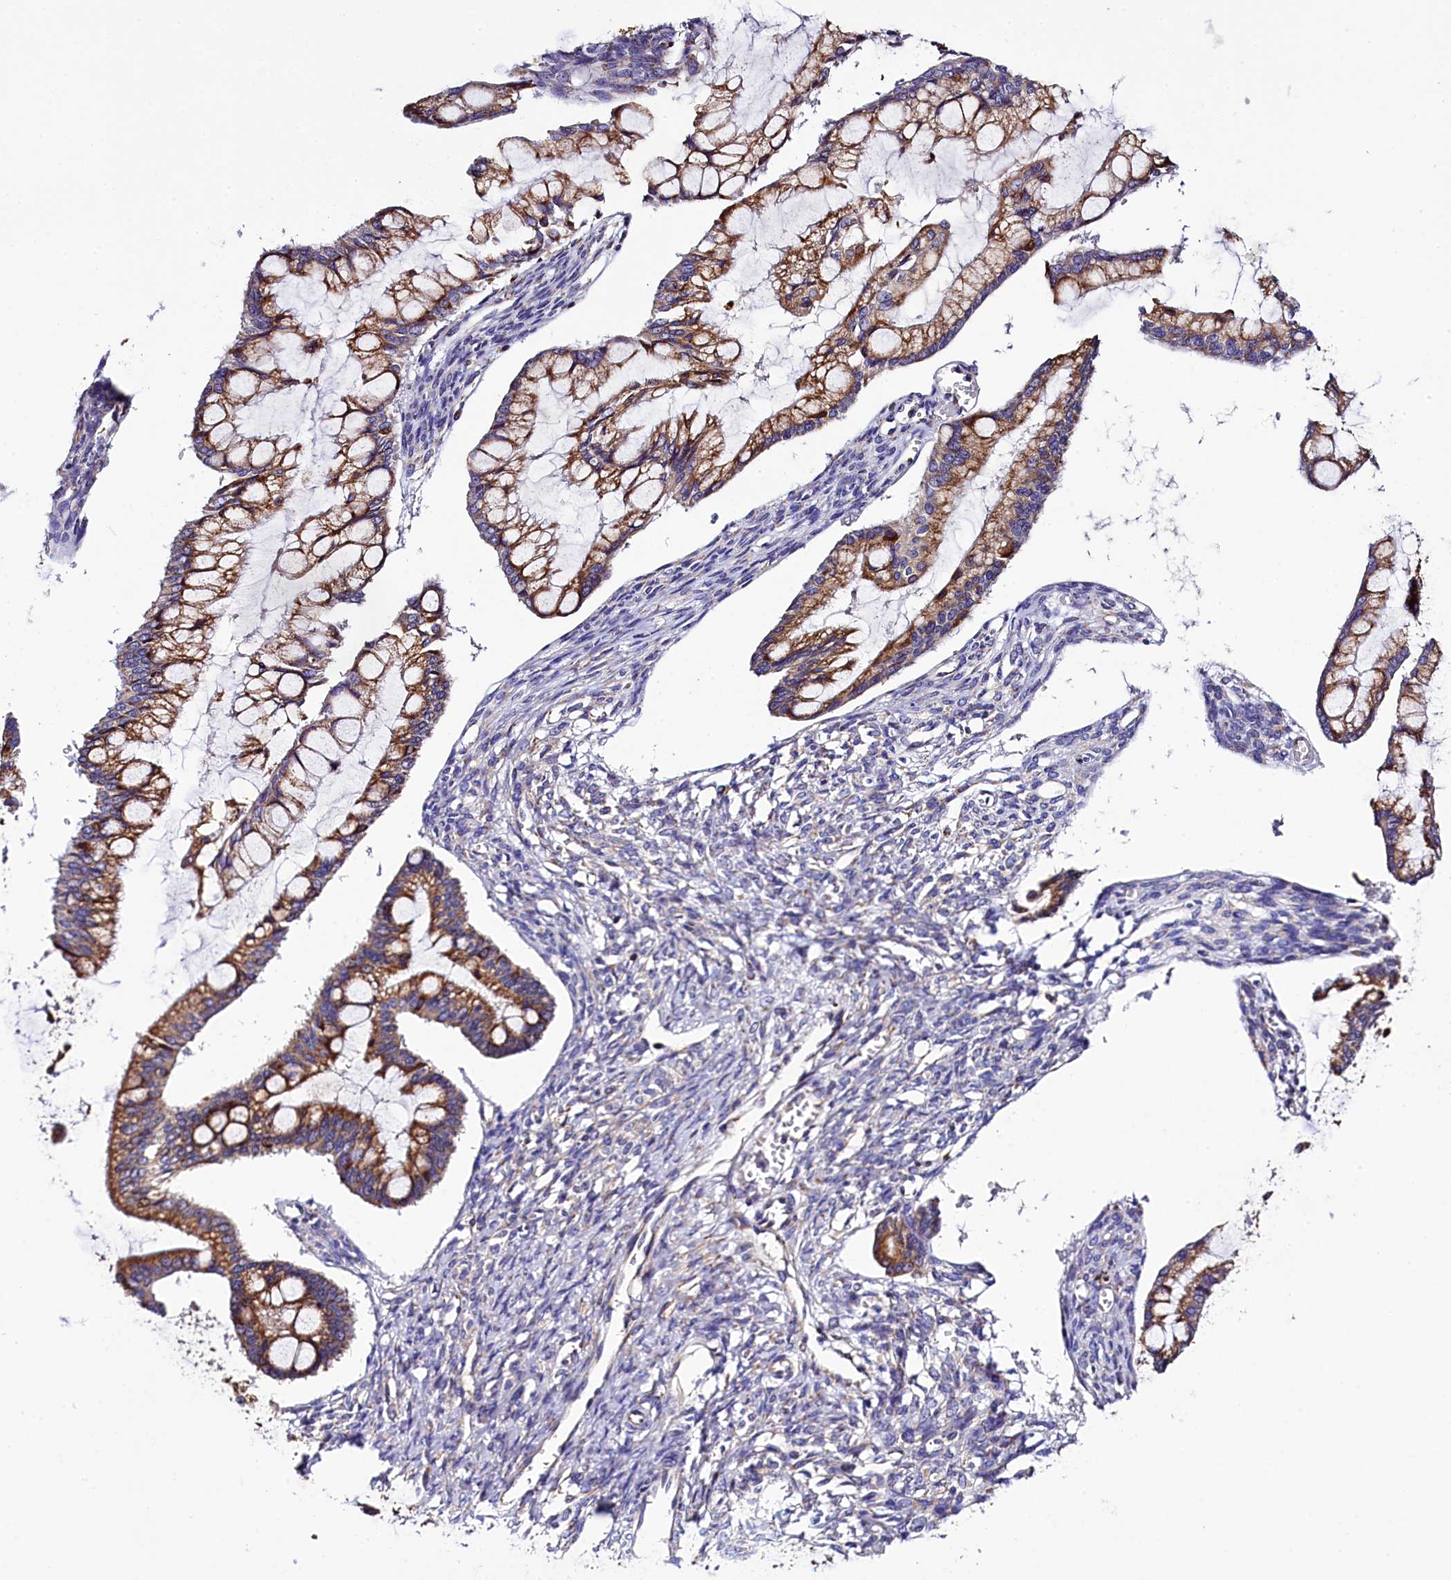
{"staining": {"intensity": "moderate", "quantity": ">75%", "location": "cytoplasmic/membranous"}, "tissue": "ovarian cancer", "cell_type": "Tumor cells", "image_type": "cancer", "snomed": [{"axis": "morphology", "description": "Cystadenocarcinoma, mucinous, NOS"}, {"axis": "topography", "description": "Ovary"}], "caption": "Ovarian cancer (mucinous cystadenocarcinoma) was stained to show a protein in brown. There is medium levels of moderate cytoplasmic/membranous staining in about >75% of tumor cells. Nuclei are stained in blue.", "gene": "CAPS2", "patient": {"sex": "female", "age": 73}}